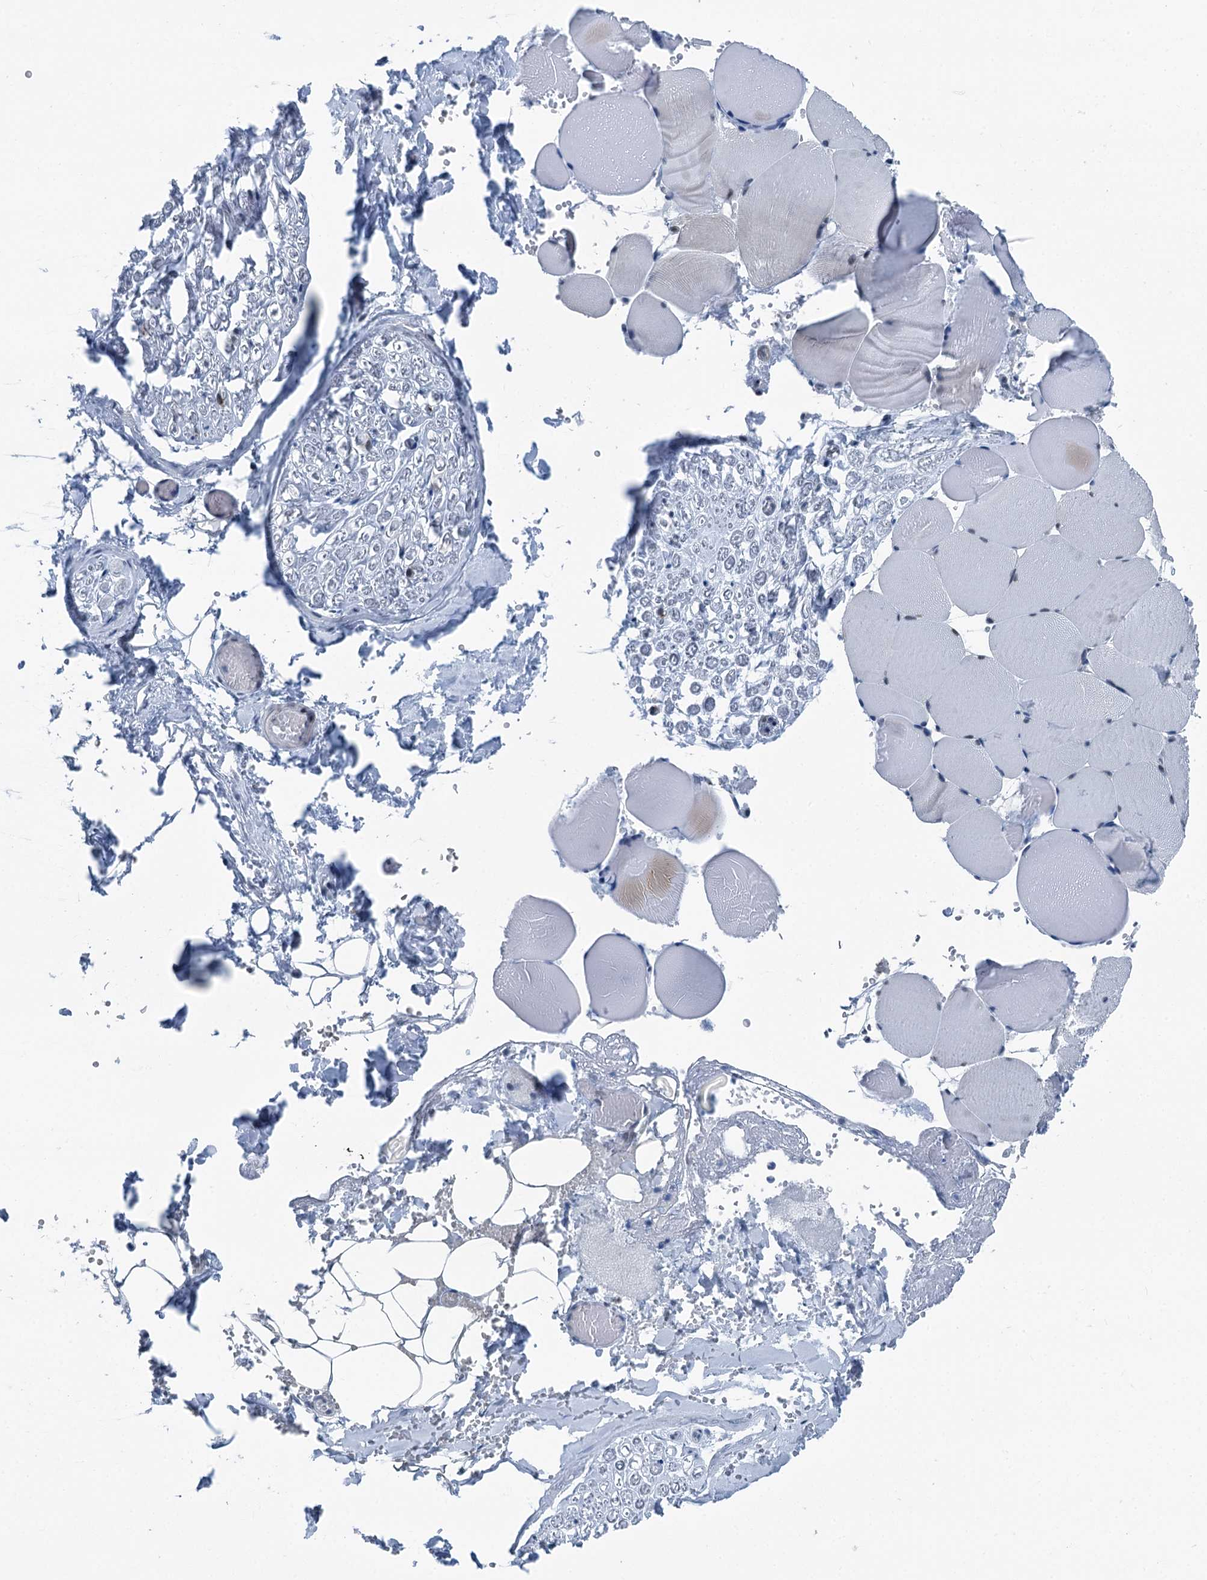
{"staining": {"intensity": "negative", "quantity": "none", "location": "none"}, "tissue": "adipose tissue", "cell_type": "Adipocytes", "image_type": "normal", "snomed": [{"axis": "morphology", "description": "Normal tissue, NOS"}, {"axis": "topography", "description": "Skeletal muscle"}, {"axis": "topography", "description": "Peripheral nerve tissue"}], "caption": "Immunohistochemical staining of normal human adipose tissue reveals no significant expression in adipocytes.", "gene": "TRPT1", "patient": {"sex": "female", "age": 55}}